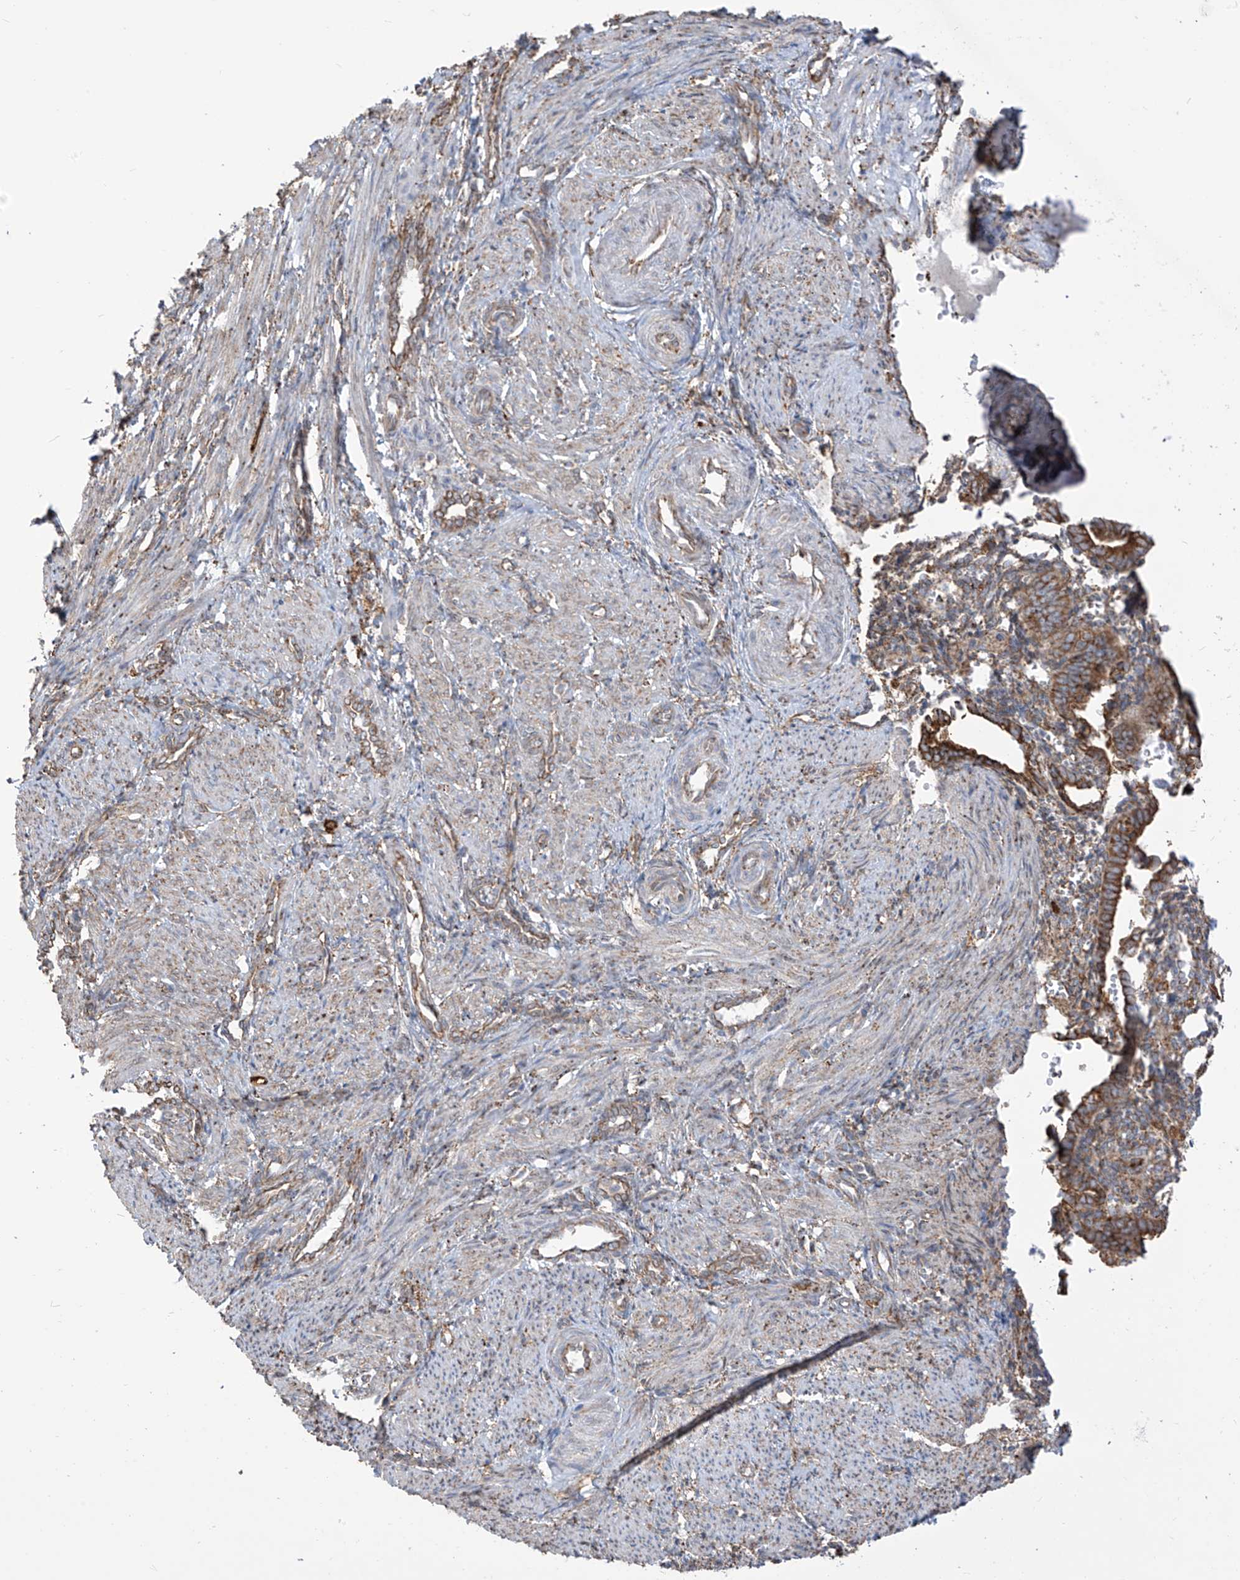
{"staining": {"intensity": "negative", "quantity": "none", "location": "none"}, "tissue": "smooth muscle", "cell_type": "Smooth muscle cells", "image_type": "normal", "snomed": [{"axis": "morphology", "description": "Normal tissue, NOS"}, {"axis": "topography", "description": "Endometrium"}], "caption": "Immunohistochemical staining of normal human smooth muscle reveals no significant positivity in smooth muscle cells.", "gene": "PDIA6", "patient": {"sex": "female", "age": 33}}